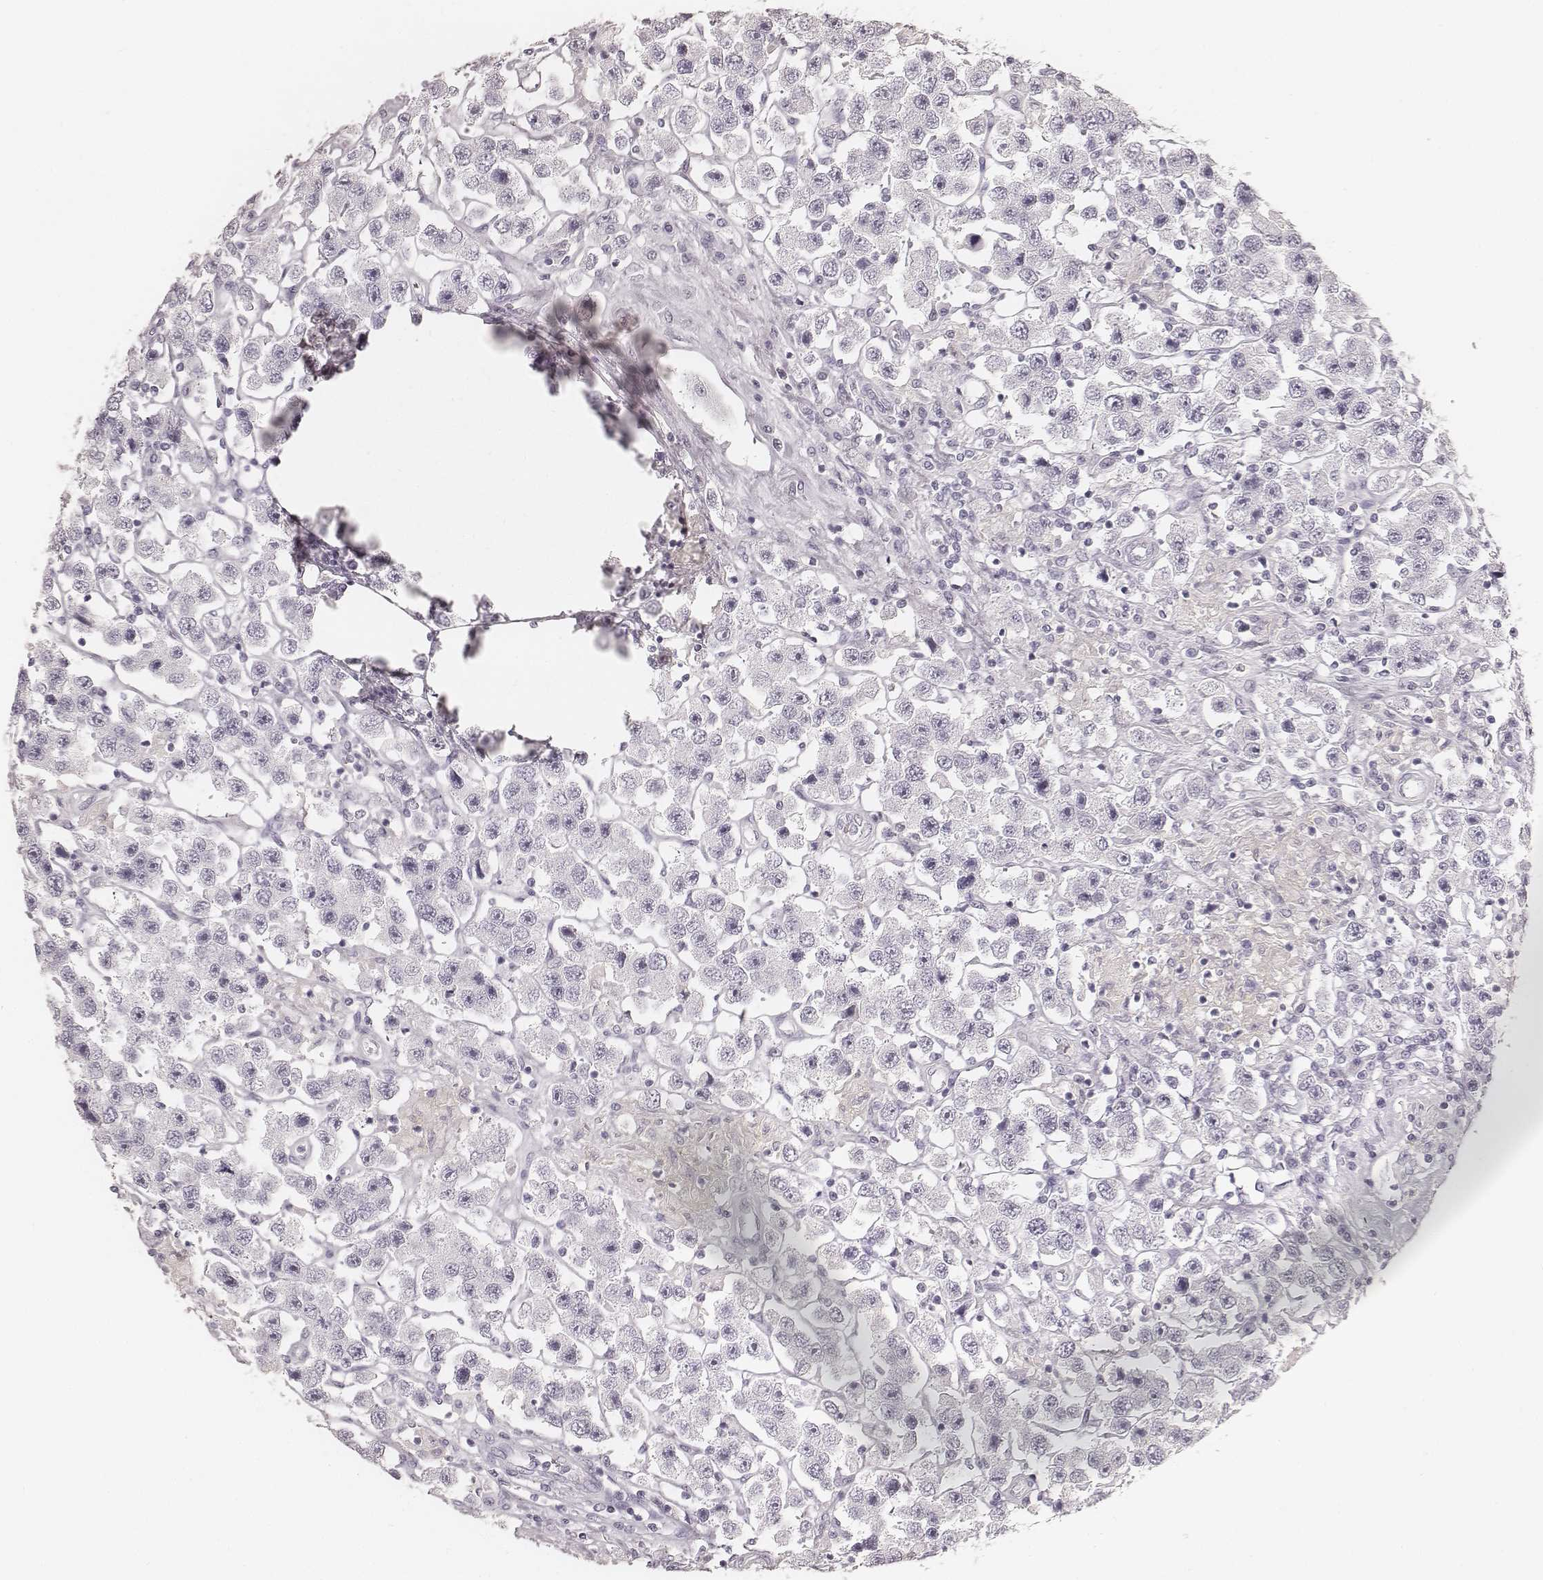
{"staining": {"intensity": "negative", "quantity": "none", "location": "none"}, "tissue": "testis cancer", "cell_type": "Tumor cells", "image_type": "cancer", "snomed": [{"axis": "morphology", "description": "Seminoma, NOS"}, {"axis": "topography", "description": "Testis"}], "caption": "DAB (3,3'-diaminobenzidine) immunohistochemical staining of human testis seminoma shows no significant positivity in tumor cells. The staining was performed using DAB to visualize the protein expression in brown, while the nuclei were stained in blue with hematoxylin (Magnification: 20x).", "gene": "HNF4G", "patient": {"sex": "male", "age": 45}}